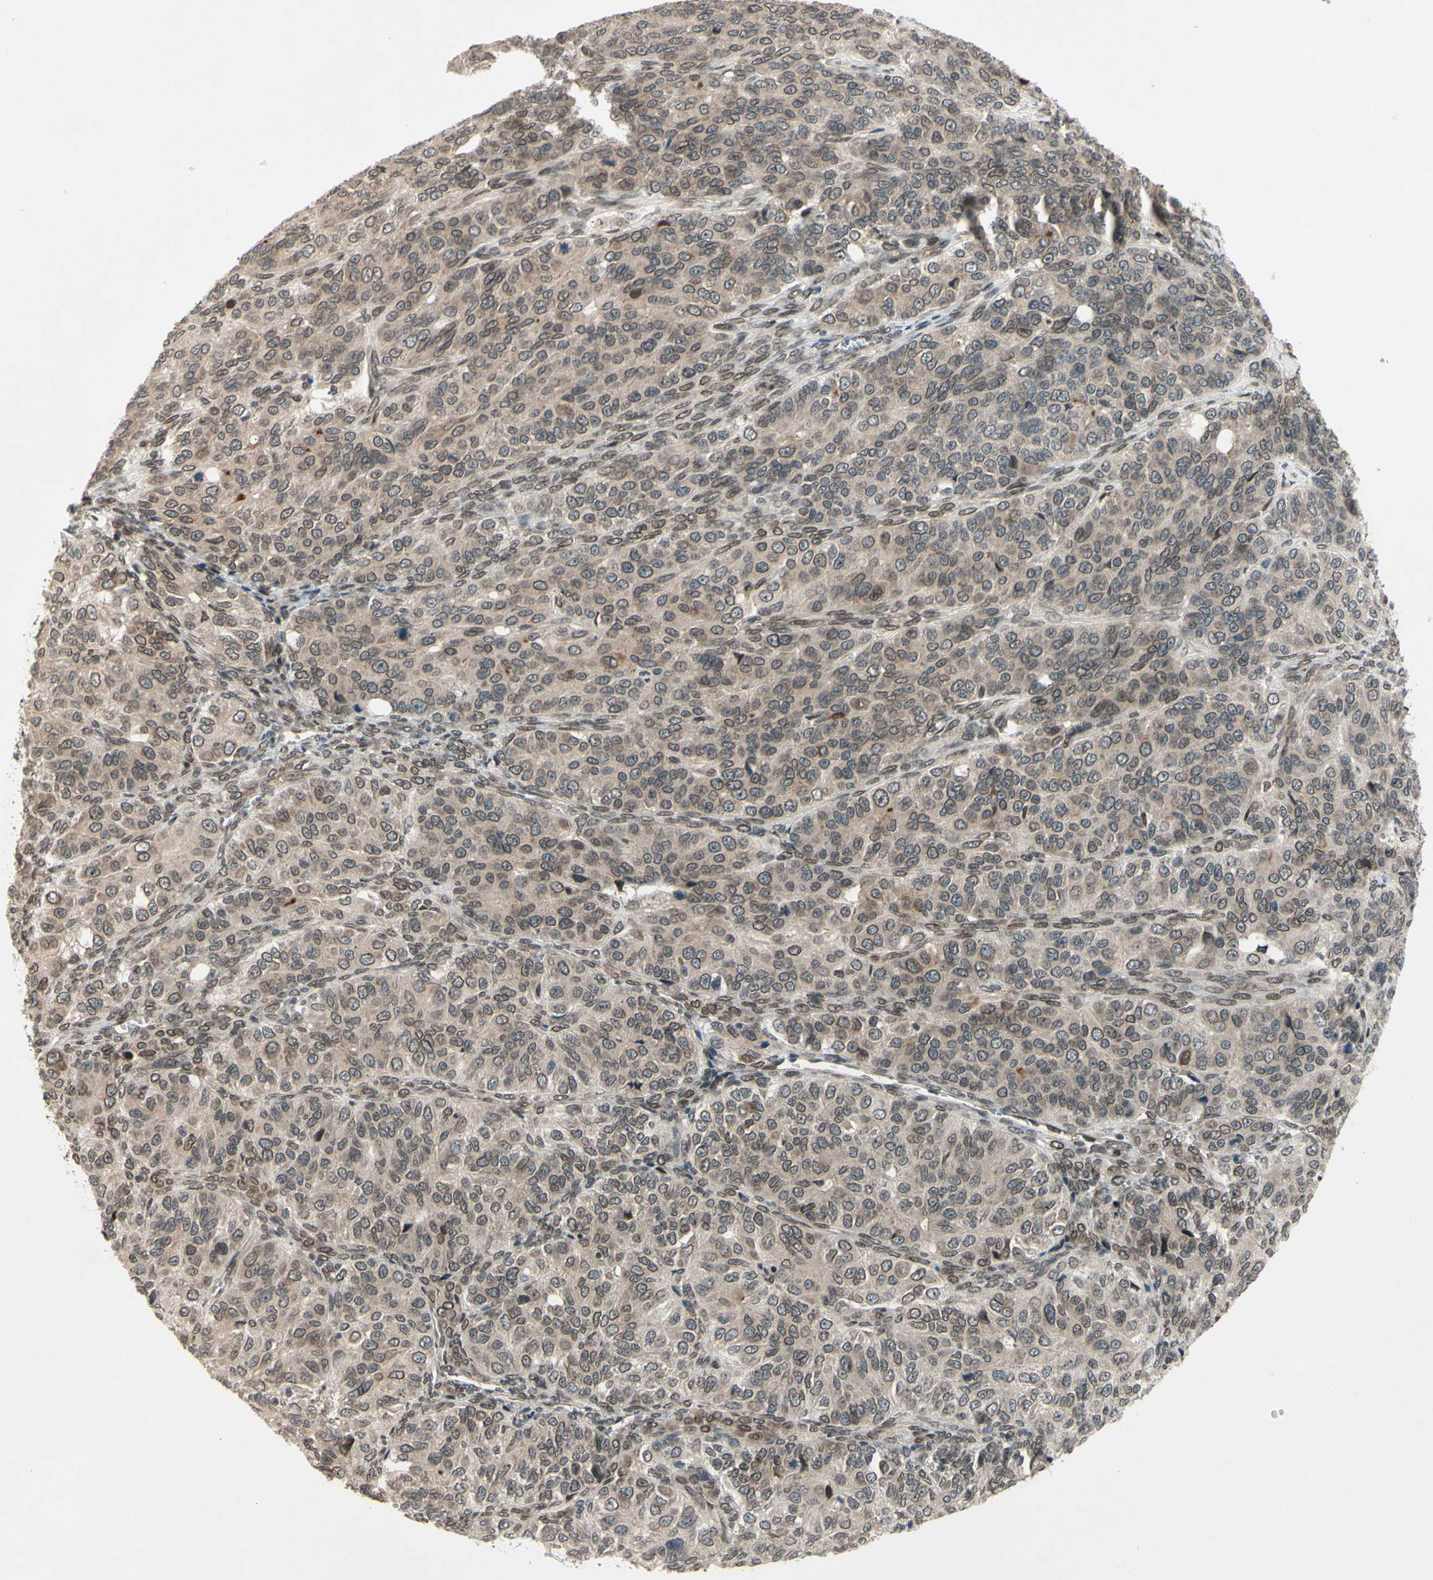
{"staining": {"intensity": "weak", "quantity": ">75%", "location": "cytoplasmic/membranous,nuclear"}, "tissue": "ovarian cancer", "cell_type": "Tumor cells", "image_type": "cancer", "snomed": [{"axis": "morphology", "description": "Carcinoma, endometroid"}, {"axis": "topography", "description": "Ovary"}], "caption": "Immunohistochemical staining of human ovarian endometroid carcinoma displays low levels of weak cytoplasmic/membranous and nuclear positivity in about >75% of tumor cells. The staining is performed using DAB (3,3'-diaminobenzidine) brown chromogen to label protein expression. The nuclei are counter-stained blue using hematoxylin.", "gene": "MLF2", "patient": {"sex": "female", "age": 51}}